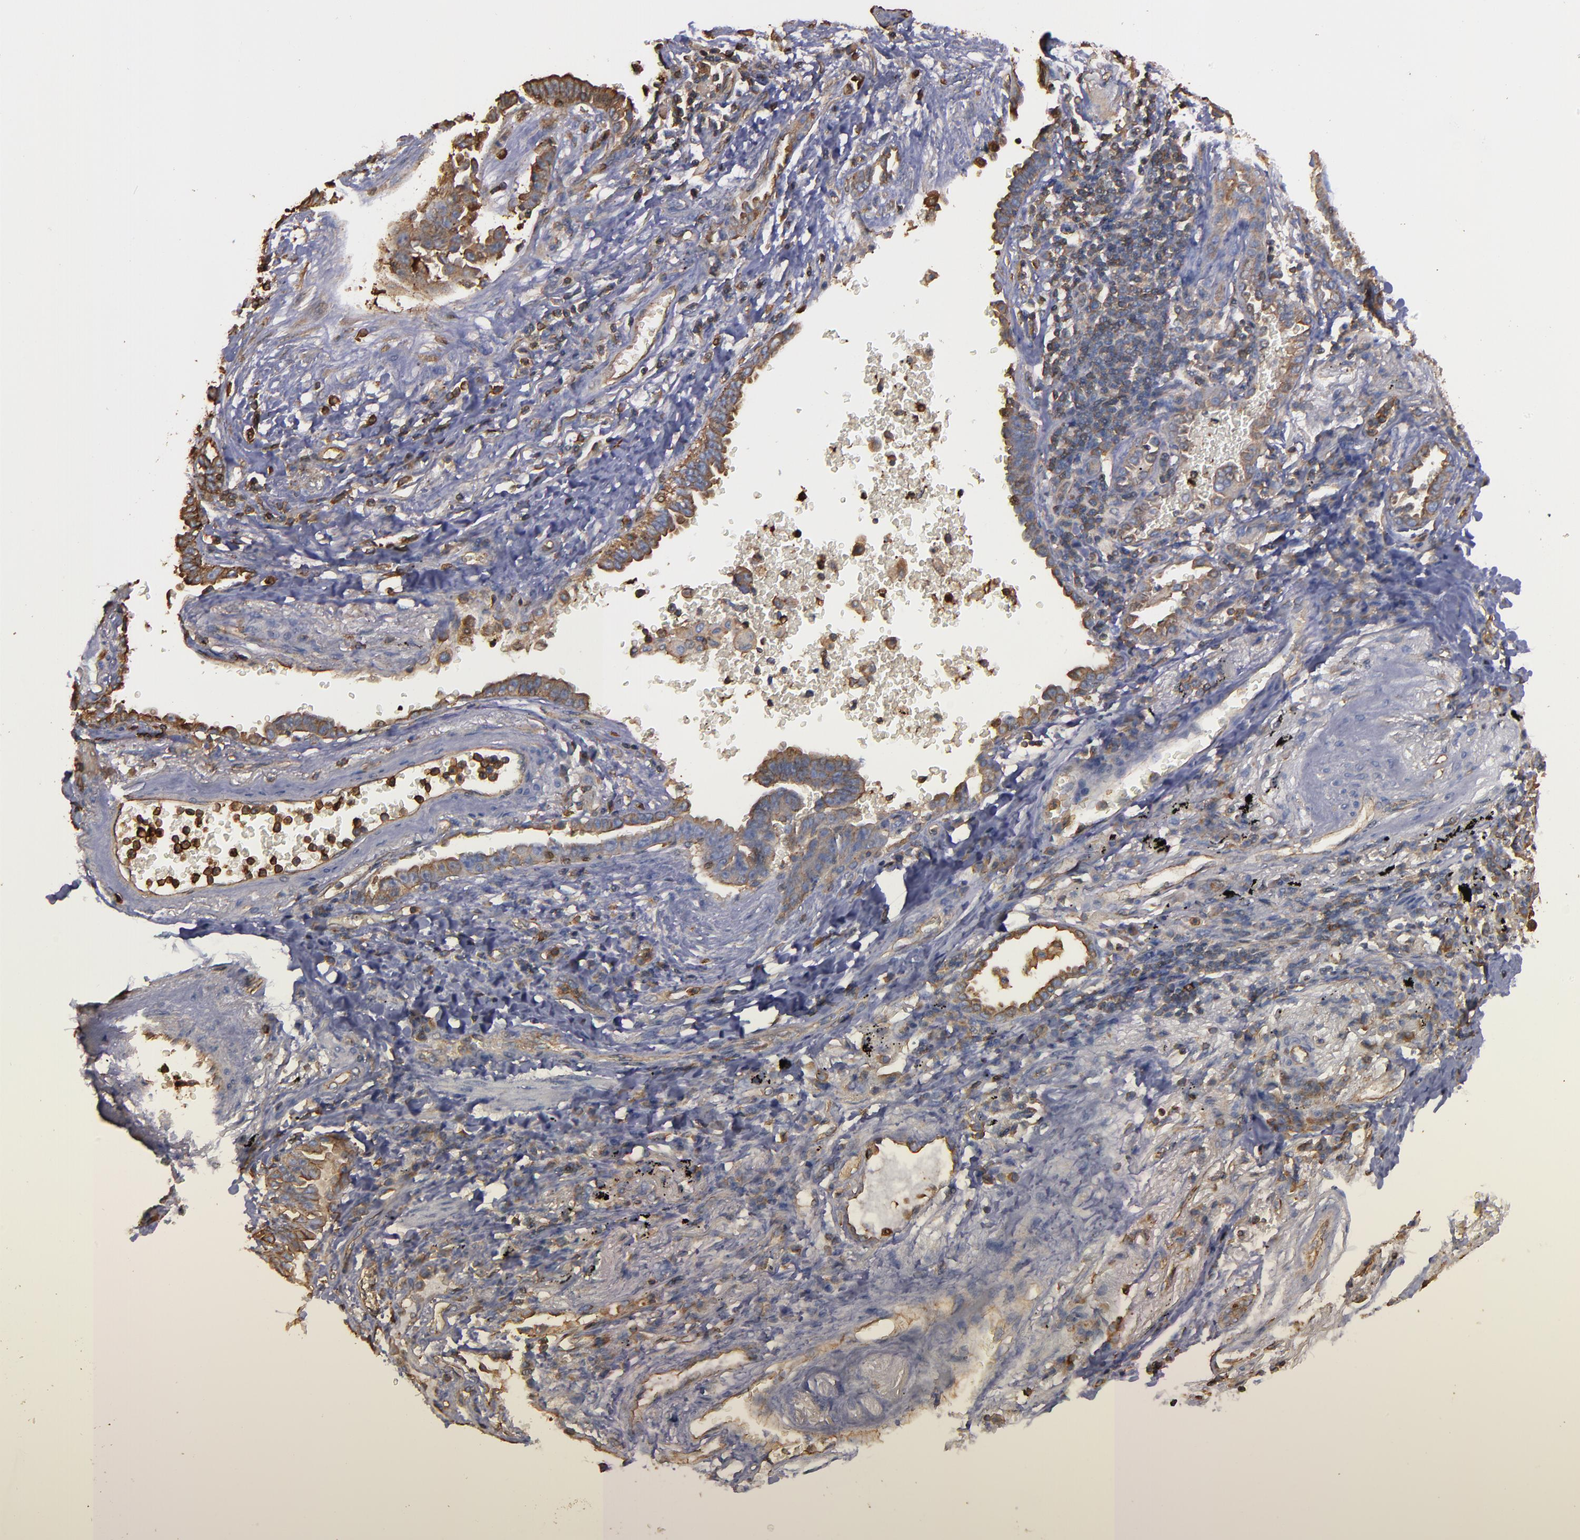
{"staining": {"intensity": "moderate", "quantity": ">75%", "location": "cytoplasmic/membranous"}, "tissue": "lung cancer", "cell_type": "Tumor cells", "image_type": "cancer", "snomed": [{"axis": "morphology", "description": "Adenocarcinoma, NOS"}, {"axis": "topography", "description": "Lung"}], "caption": "The histopathology image reveals staining of adenocarcinoma (lung), revealing moderate cytoplasmic/membranous protein expression (brown color) within tumor cells. (IHC, brightfield microscopy, high magnification).", "gene": "ACTN4", "patient": {"sex": "female", "age": 64}}